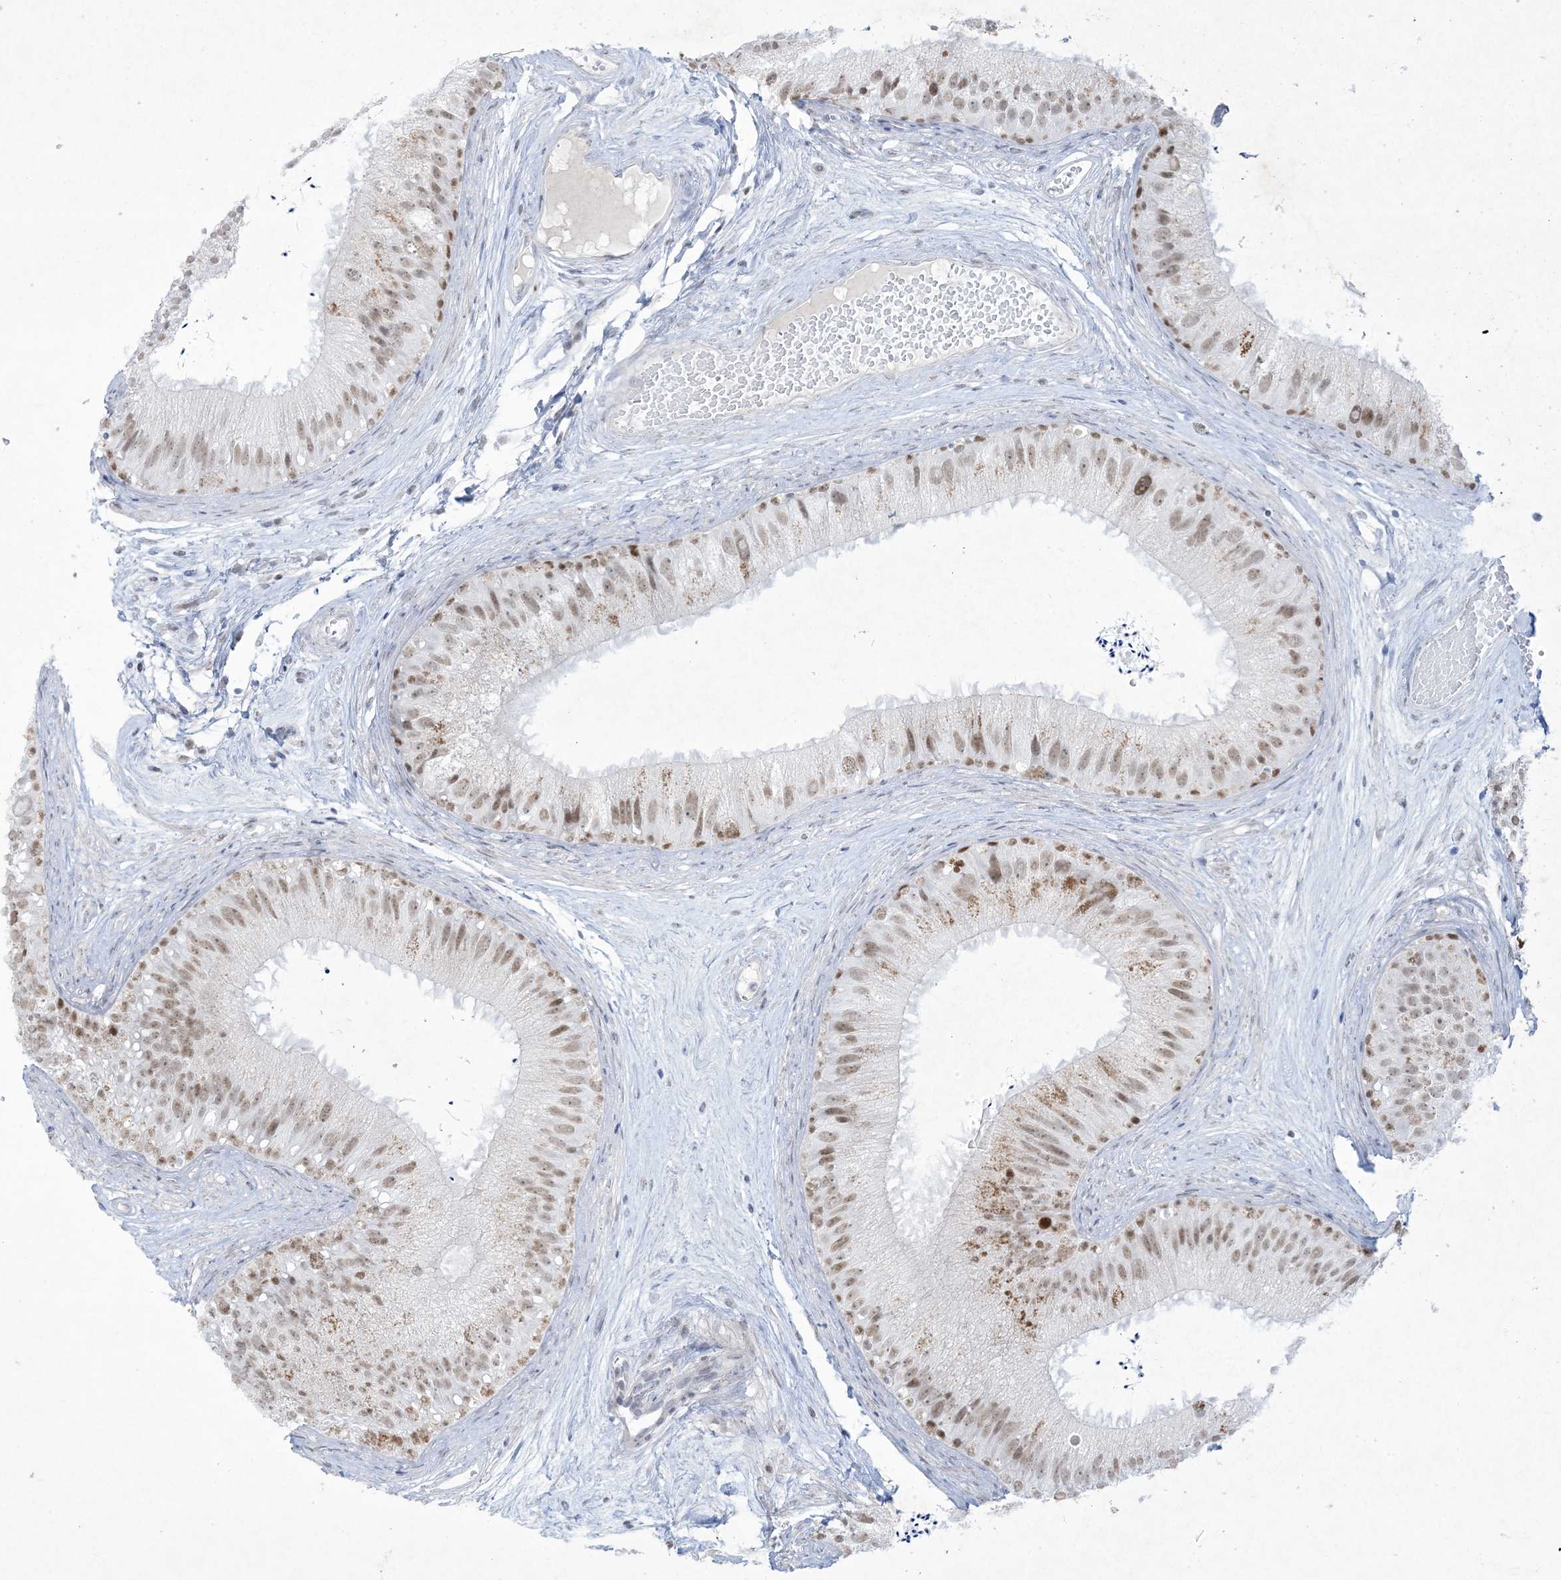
{"staining": {"intensity": "moderate", "quantity": "25%-75%", "location": "nuclear"}, "tissue": "epididymis", "cell_type": "Glandular cells", "image_type": "normal", "snomed": [{"axis": "morphology", "description": "Normal tissue, NOS"}, {"axis": "topography", "description": "Epididymis"}], "caption": "Approximately 25%-75% of glandular cells in normal epididymis show moderate nuclear protein expression as visualized by brown immunohistochemical staining.", "gene": "HOMEZ", "patient": {"sex": "male", "age": 77}}